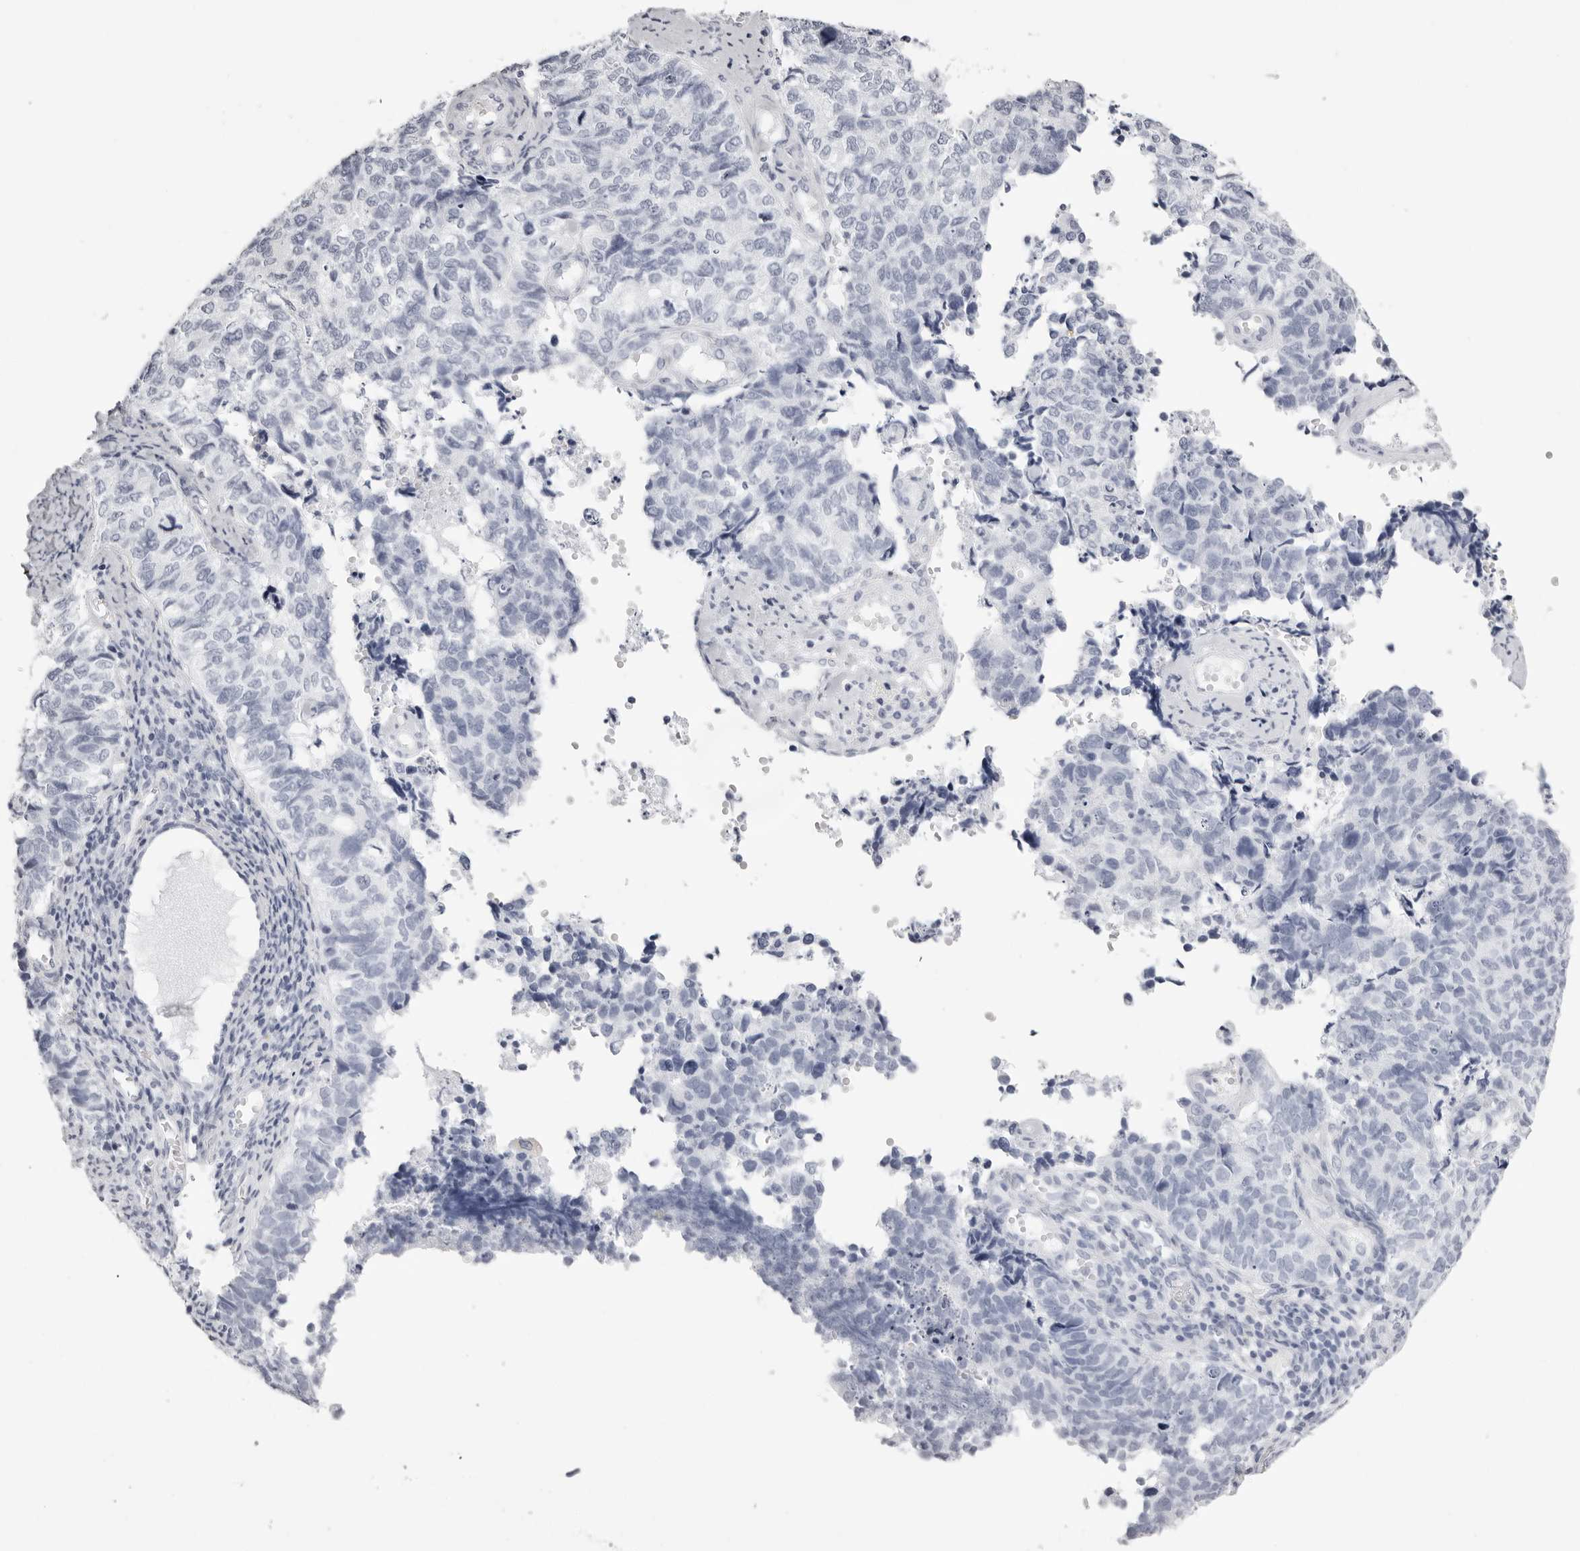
{"staining": {"intensity": "negative", "quantity": "none", "location": "none"}, "tissue": "cervical cancer", "cell_type": "Tumor cells", "image_type": "cancer", "snomed": [{"axis": "morphology", "description": "Squamous cell carcinoma, NOS"}, {"axis": "topography", "description": "Cervix"}], "caption": "There is no significant staining in tumor cells of cervical cancer. (Immunohistochemistry, brightfield microscopy, high magnification).", "gene": "RHO", "patient": {"sex": "female", "age": 63}}